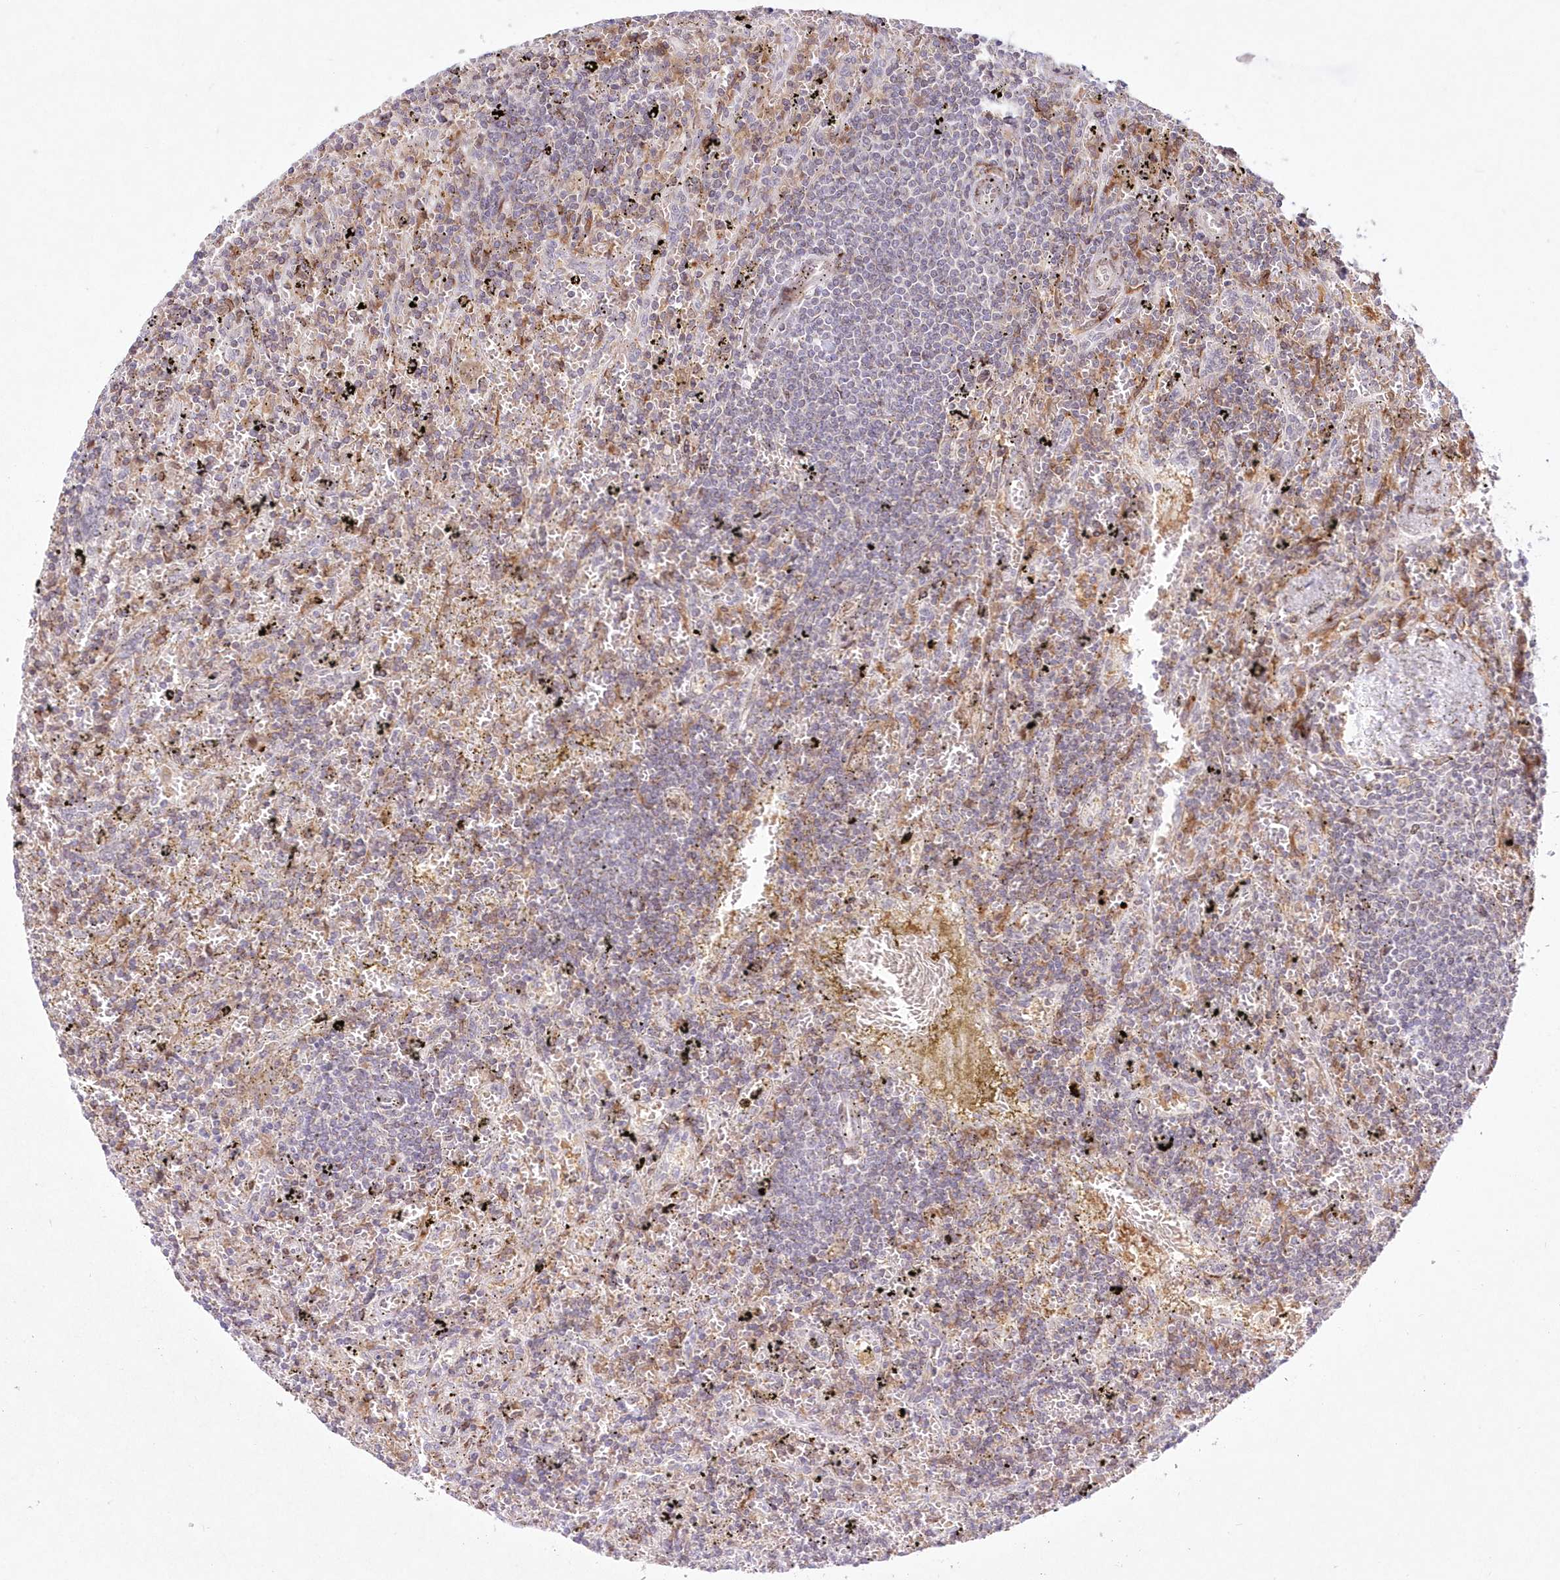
{"staining": {"intensity": "weak", "quantity": "25%-75%", "location": "cytoplasmic/membranous"}, "tissue": "lymphoma", "cell_type": "Tumor cells", "image_type": "cancer", "snomed": [{"axis": "morphology", "description": "Malignant lymphoma, non-Hodgkin's type, Low grade"}, {"axis": "topography", "description": "Spleen"}], "caption": "Malignant lymphoma, non-Hodgkin's type (low-grade) stained for a protein (brown) shows weak cytoplasmic/membranous positive expression in about 25%-75% of tumor cells.", "gene": "LDB1", "patient": {"sex": "male", "age": 76}}